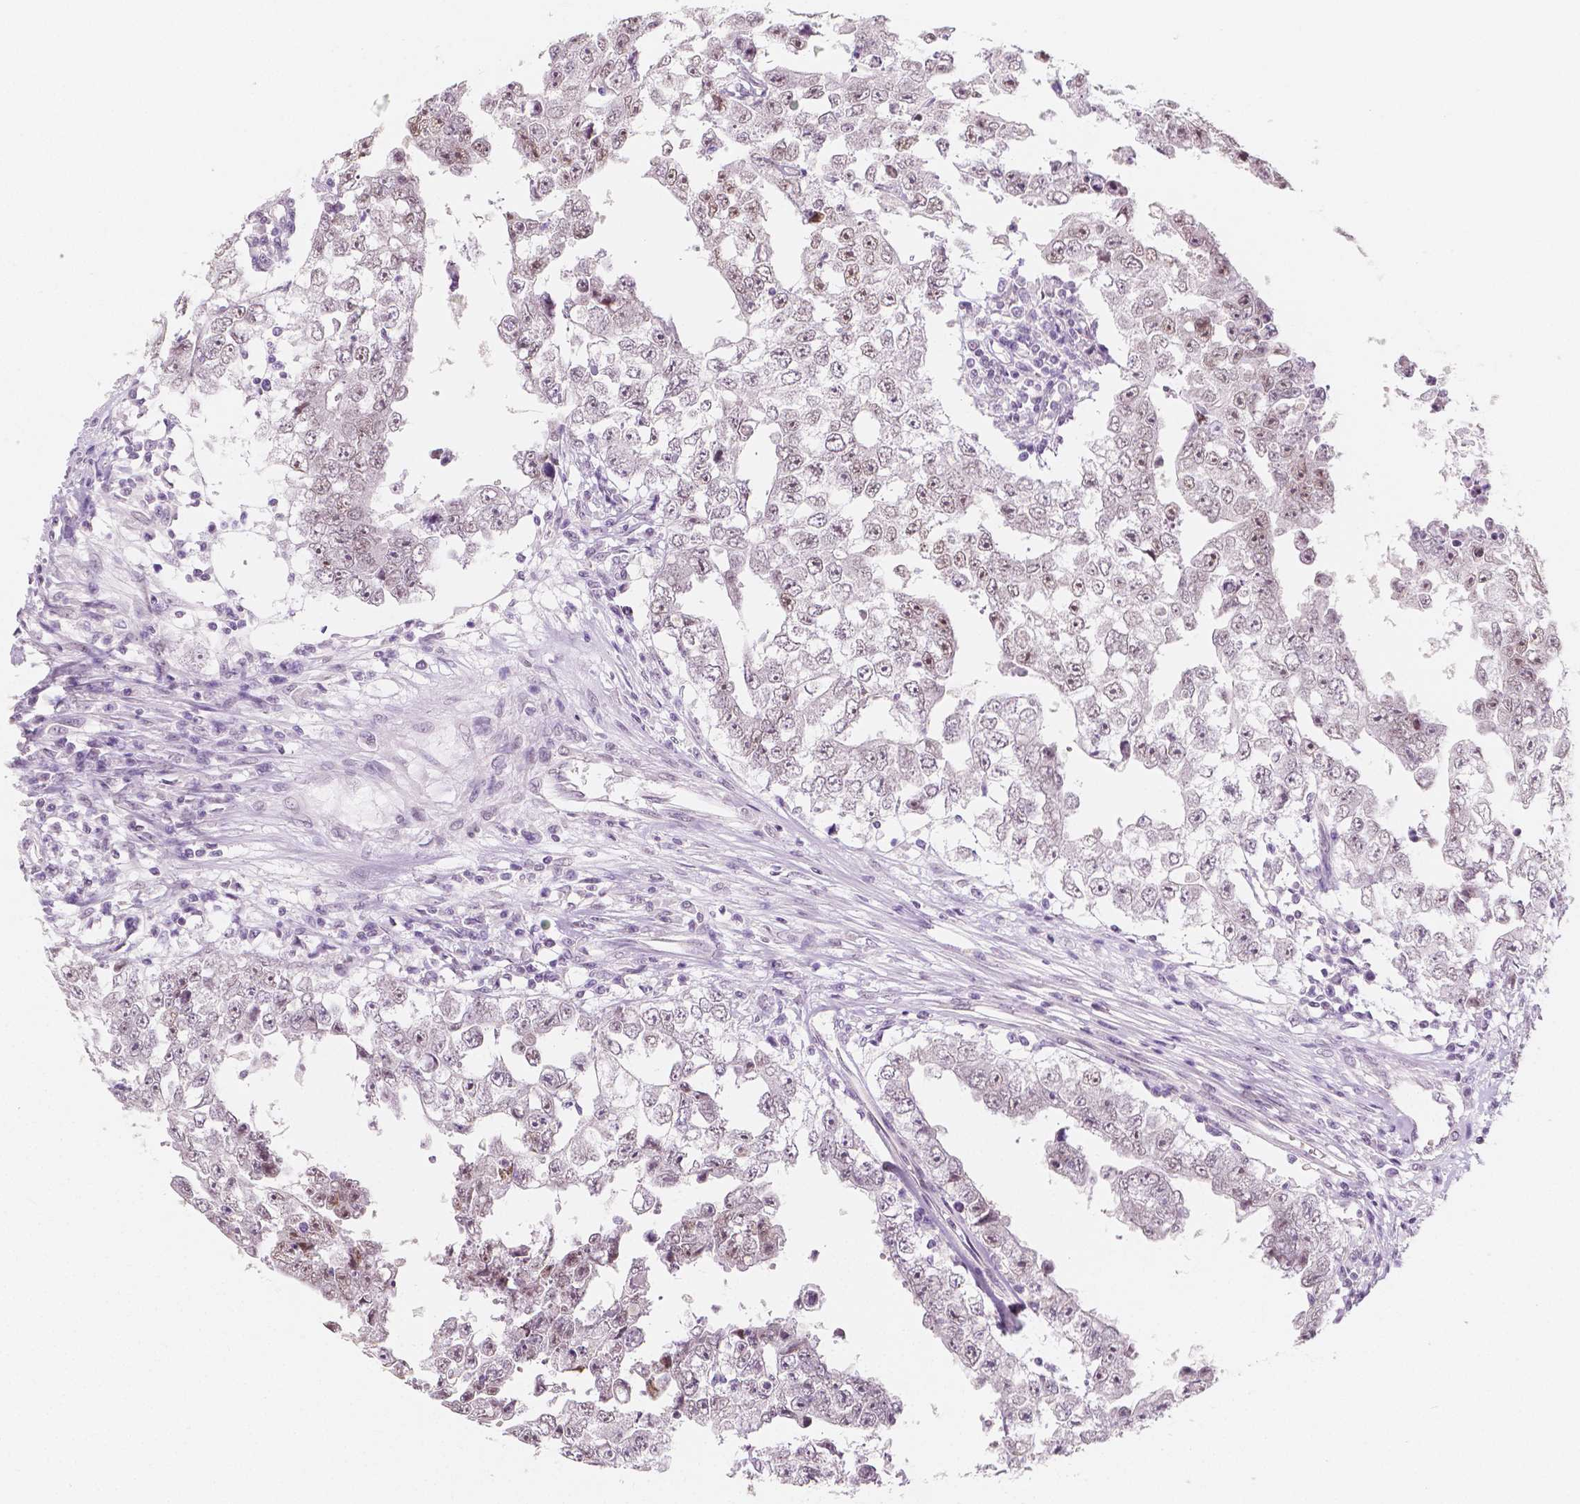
{"staining": {"intensity": "weak", "quantity": "25%-75%", "location": "nuclear"}, "tissue": "testis cancer", "cell_type": "Tumor cells", "image_type": "cancer", "snomed": [{"axis": "morphology", "description": "Carcinoma, Embryonal, NOS"}, {"axis": "topography", "description": "Testis"}], "caption": "This histopathology image demonstrates IHC staining of testis embryonal carcinoma, with low weak nuclear staining in approximately 25%-75% of tumor cells.", "gene": "KDM5B", "patient": {"sex": "male", "age": 36}}